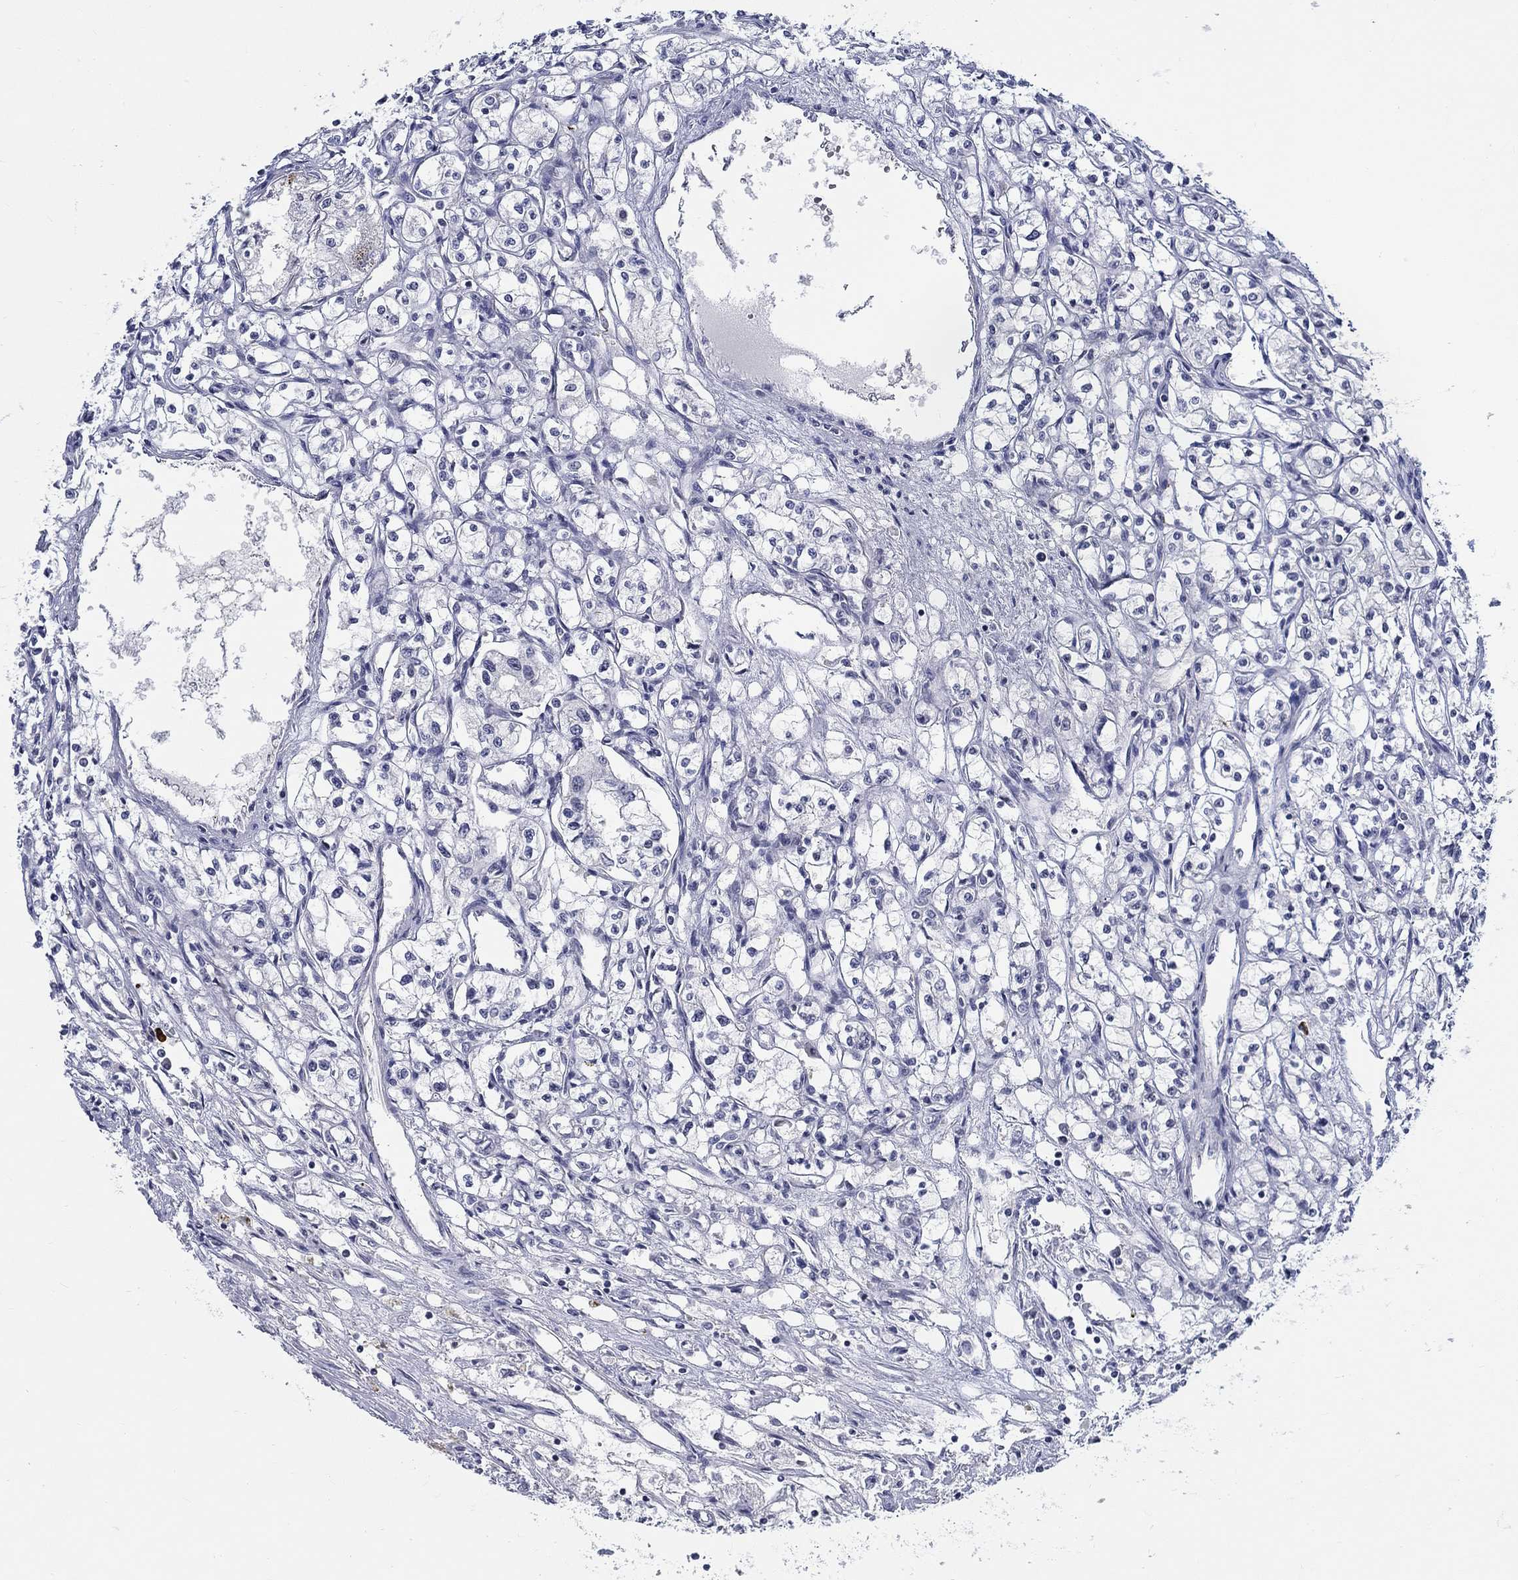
{"staining": {"intensity": "negative", "quantity": "none", "location": "none"}, "tissue": "renal cancer", "cell_type": "Tumor cells", "image_type": "cancer", "snomed": [{"axis": "morphology", "description": "Adenocarcinoma, NOS"}, {"axis": "topography", "description": "Kidney"}], "caption": "Image shows no significant protein expression in tumor cells of renal cancer.", "gene": "SMIM18", "patient": {"sex": "male", "age": 56}}